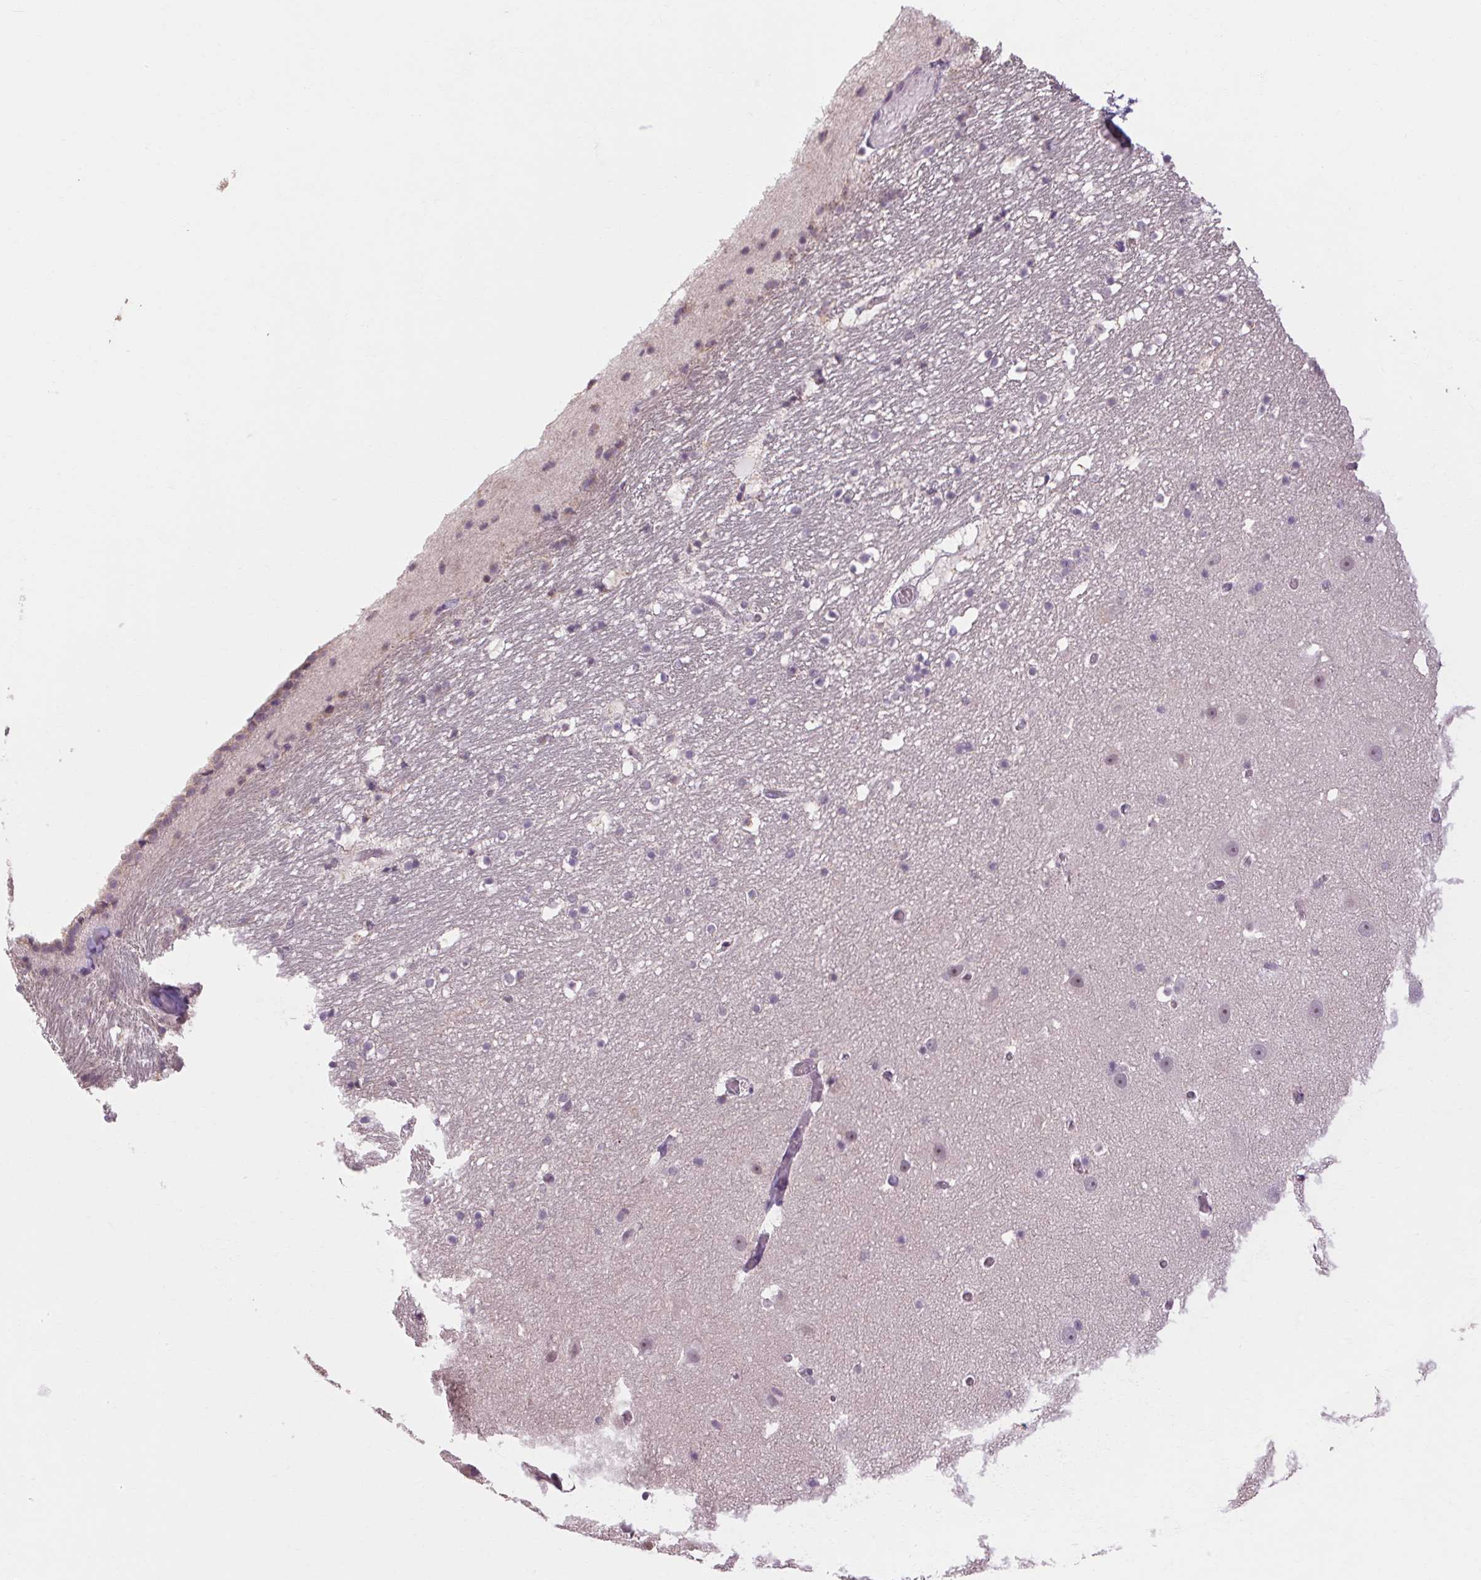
{"staining": {"intensity": "negative", "quantity": "none", "location": "none"}, "tissue": "hippocampus", "cell_type": "Glial cells", "image_type": "normal", "snomed": [{"axis": "morphology", "description": "Normal tissue, NOS"}, {"axis": "topography", "description": "Hippocampus"}], "caption": "The histopathology image shows no staining of glial cells in normal hippocampus.", "gene": "KLHL40", "patient": {"sex": "male", "age": 26}}